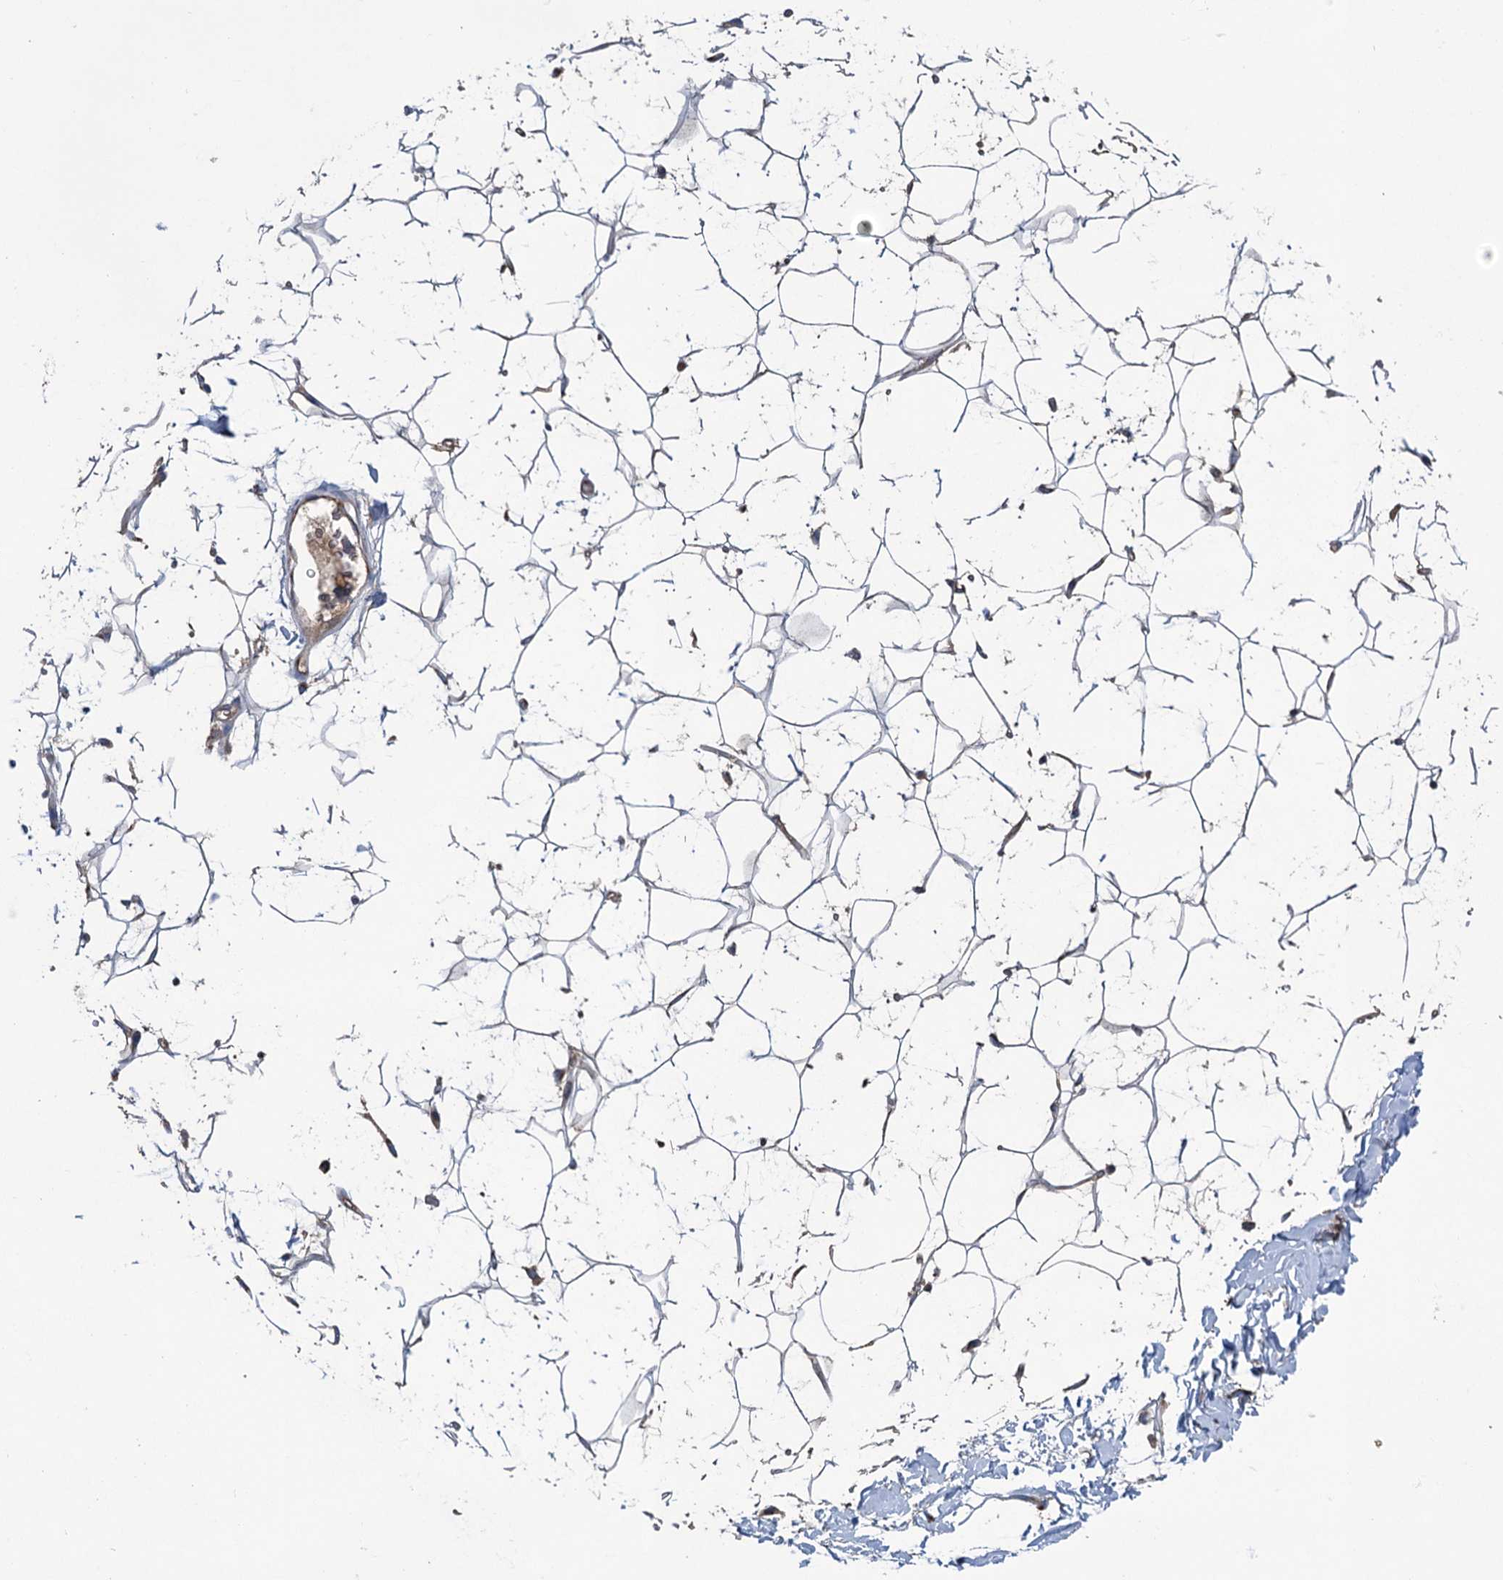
{"staining": {"intensity": "moderate", "quantity": "25%-75%", "location": "cytoplasmic/membranous"}, "tissue": "adipose tissue", "cell_type": "Adipocytes", "image_type": "normal", "snomed": [{"axis": "morphology", "description": "Normal tissue, NOS"}, {"axis": "topography", "description": "Breast"}], "caption": "A micrograph showing moderate cytoplasmic/membranous staining in about 25%-75% of adipocytes in normal adipose tissue, as visualized by brown immunohistochemical staining.", "gene": "CALCOCO1", "patient": {"sex": "female", "age": 26}}